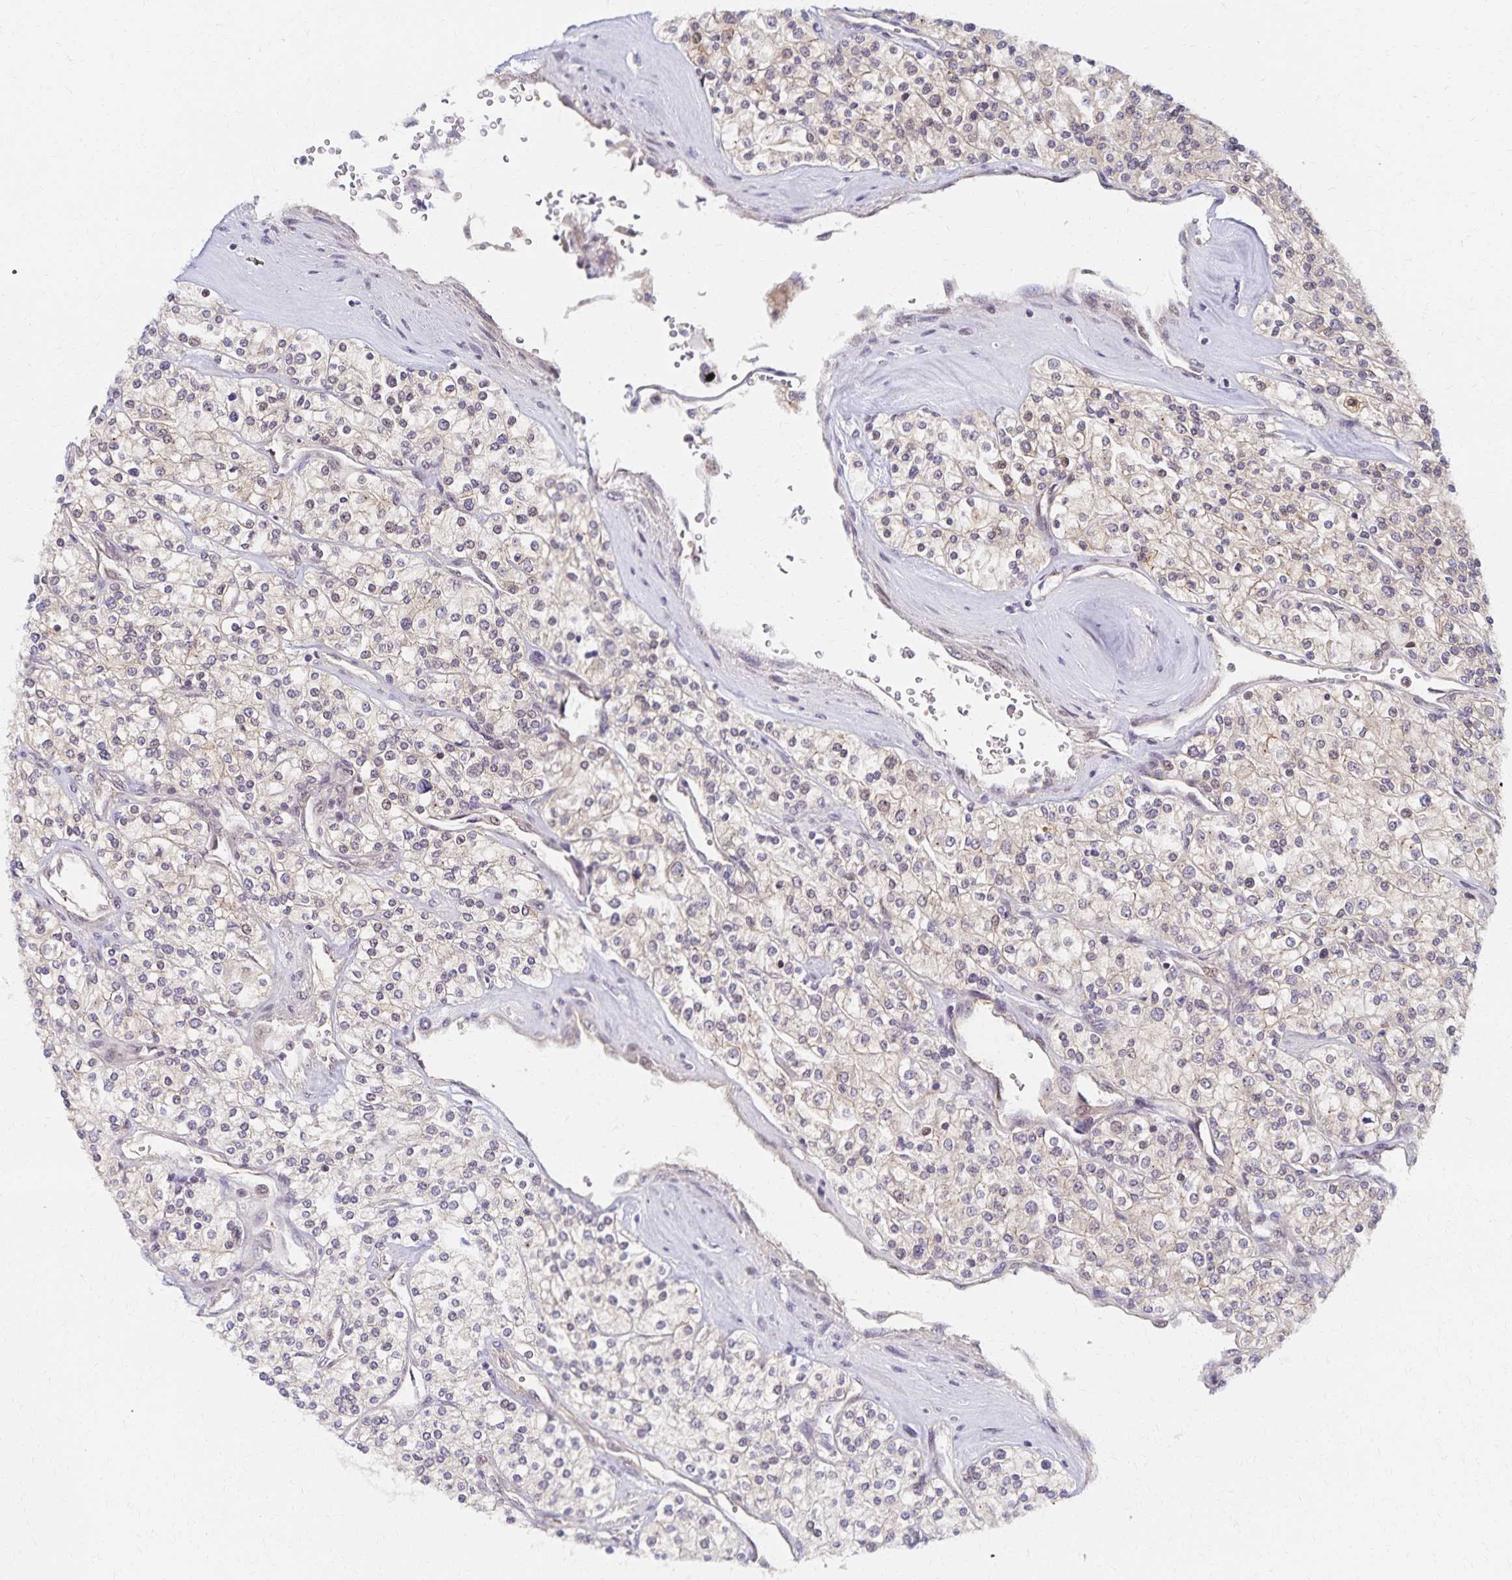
{"staining": {"intensity": "weak", "quantity": "25%-75%", "location": "cytoplasmic/membranous"}, "tissue": "renal cancer", "cell_type": "Tumor cells", "image_type": "cancer", "snomed": [{"axis": "morphology", "description": "Adenocarcinoma, NOS"}, {"axis": "topography", "description": "Kidney"}], "caption": "Protein staining reveals weak cytoplasmic/membranous positivity in about 25%-75% of tumor cells in renal cancer (adenocarcinoma).", "gene": "RAB9B", "patient": {"sex": "male", "age": 80}}